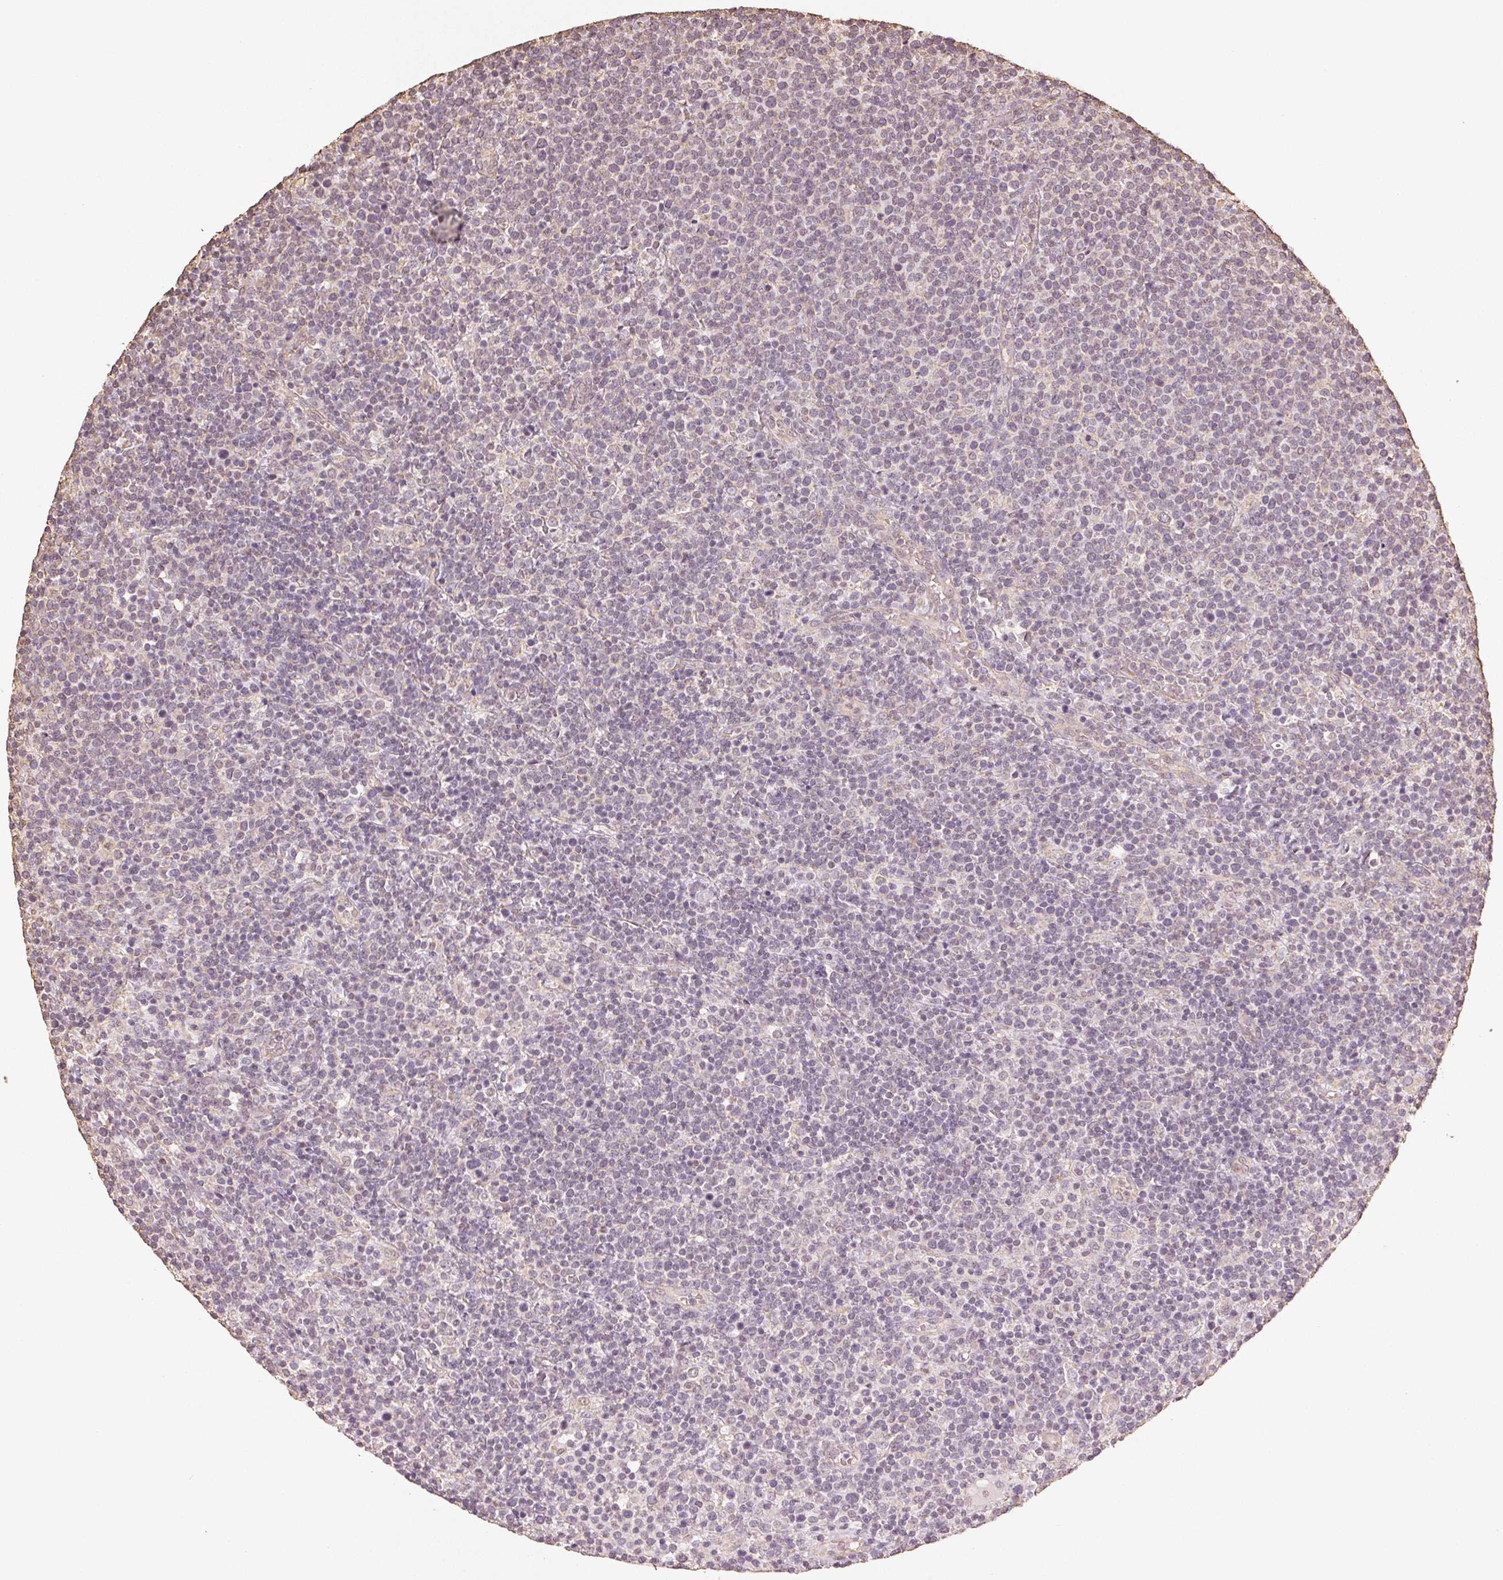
{"staining": {"intensity": "negative", "quantity": "none", "location": "none"}, "tissue": "lymphoma", "cell_type": "Tumor cells", "image_type": "cancer", "snomed": [{"axis": "morphology", "description": "Malignant lymphoma, non-Hodgkin's type, High grade"}, {"axis": "topography", "description": "Lymph node"}], "caption": "The micrograph exhibits no staining of tumor cells in high-grade malignant lymphoma, non-Hodgkin's type. (Brightfield microscopy of DAB IHC at high magnification).", "gene": "COL7A1", "patient": {"sex": "male", "age": 61}}